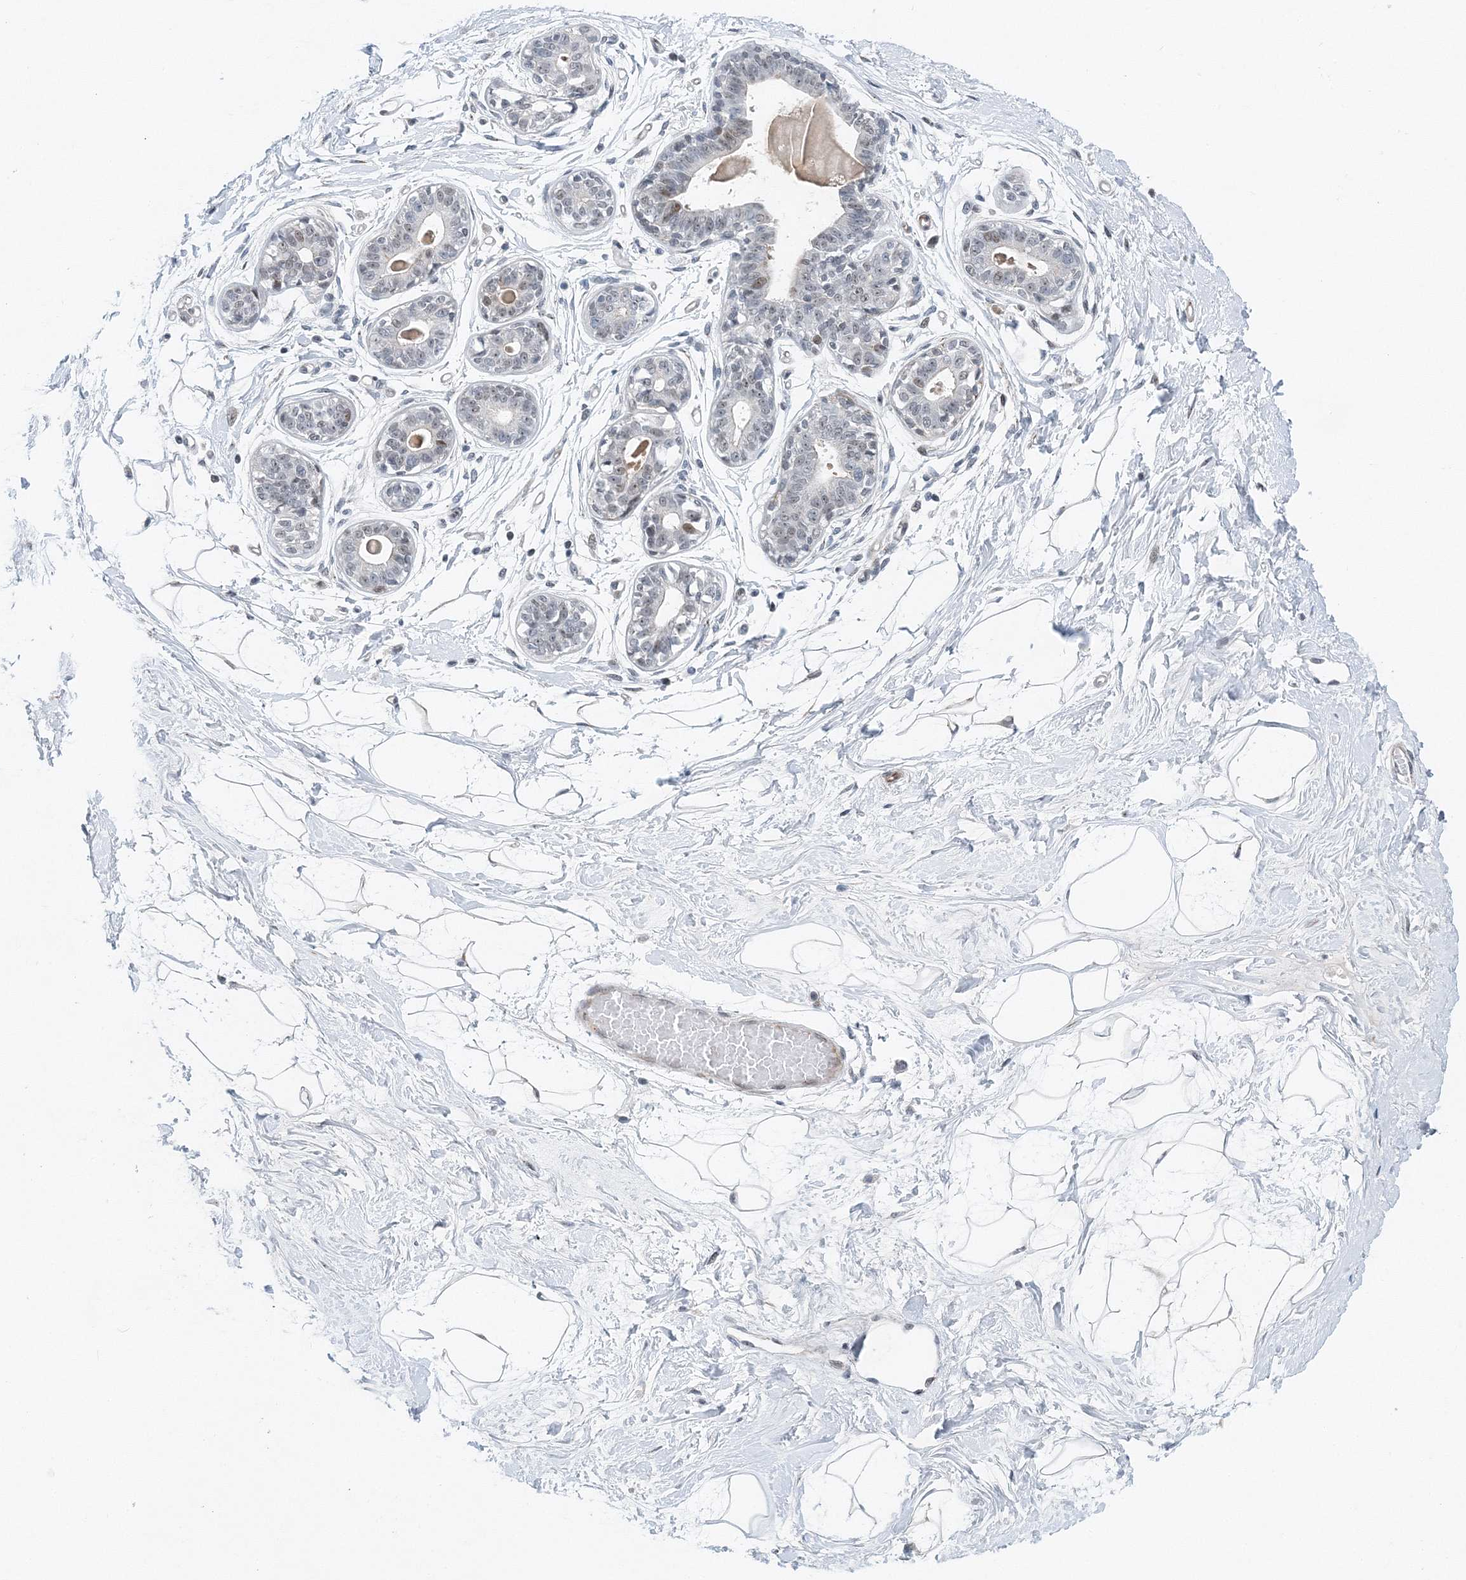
{"staining": {"intensity": "weak", "quantity": "25%-75%", "location": "cytoplasmic/membranous"}, "tissue": "breast", "cell_type": "Adipocytes", "image_type": "normal", "snomed": [{"axis": "morphology", "description": "Normal tissue, NOS"}, {"axis": "topography", "description": "Breast"}], "caption": "This histopathology image demonstrates immunohistochemistry staining of unremarkable human breast, with low weak cytoplasmic/membranous staining in about 25%-75% of adipocytes.", "gene": "UIMC1", "patient": {"sex": "female", "age": 45}}